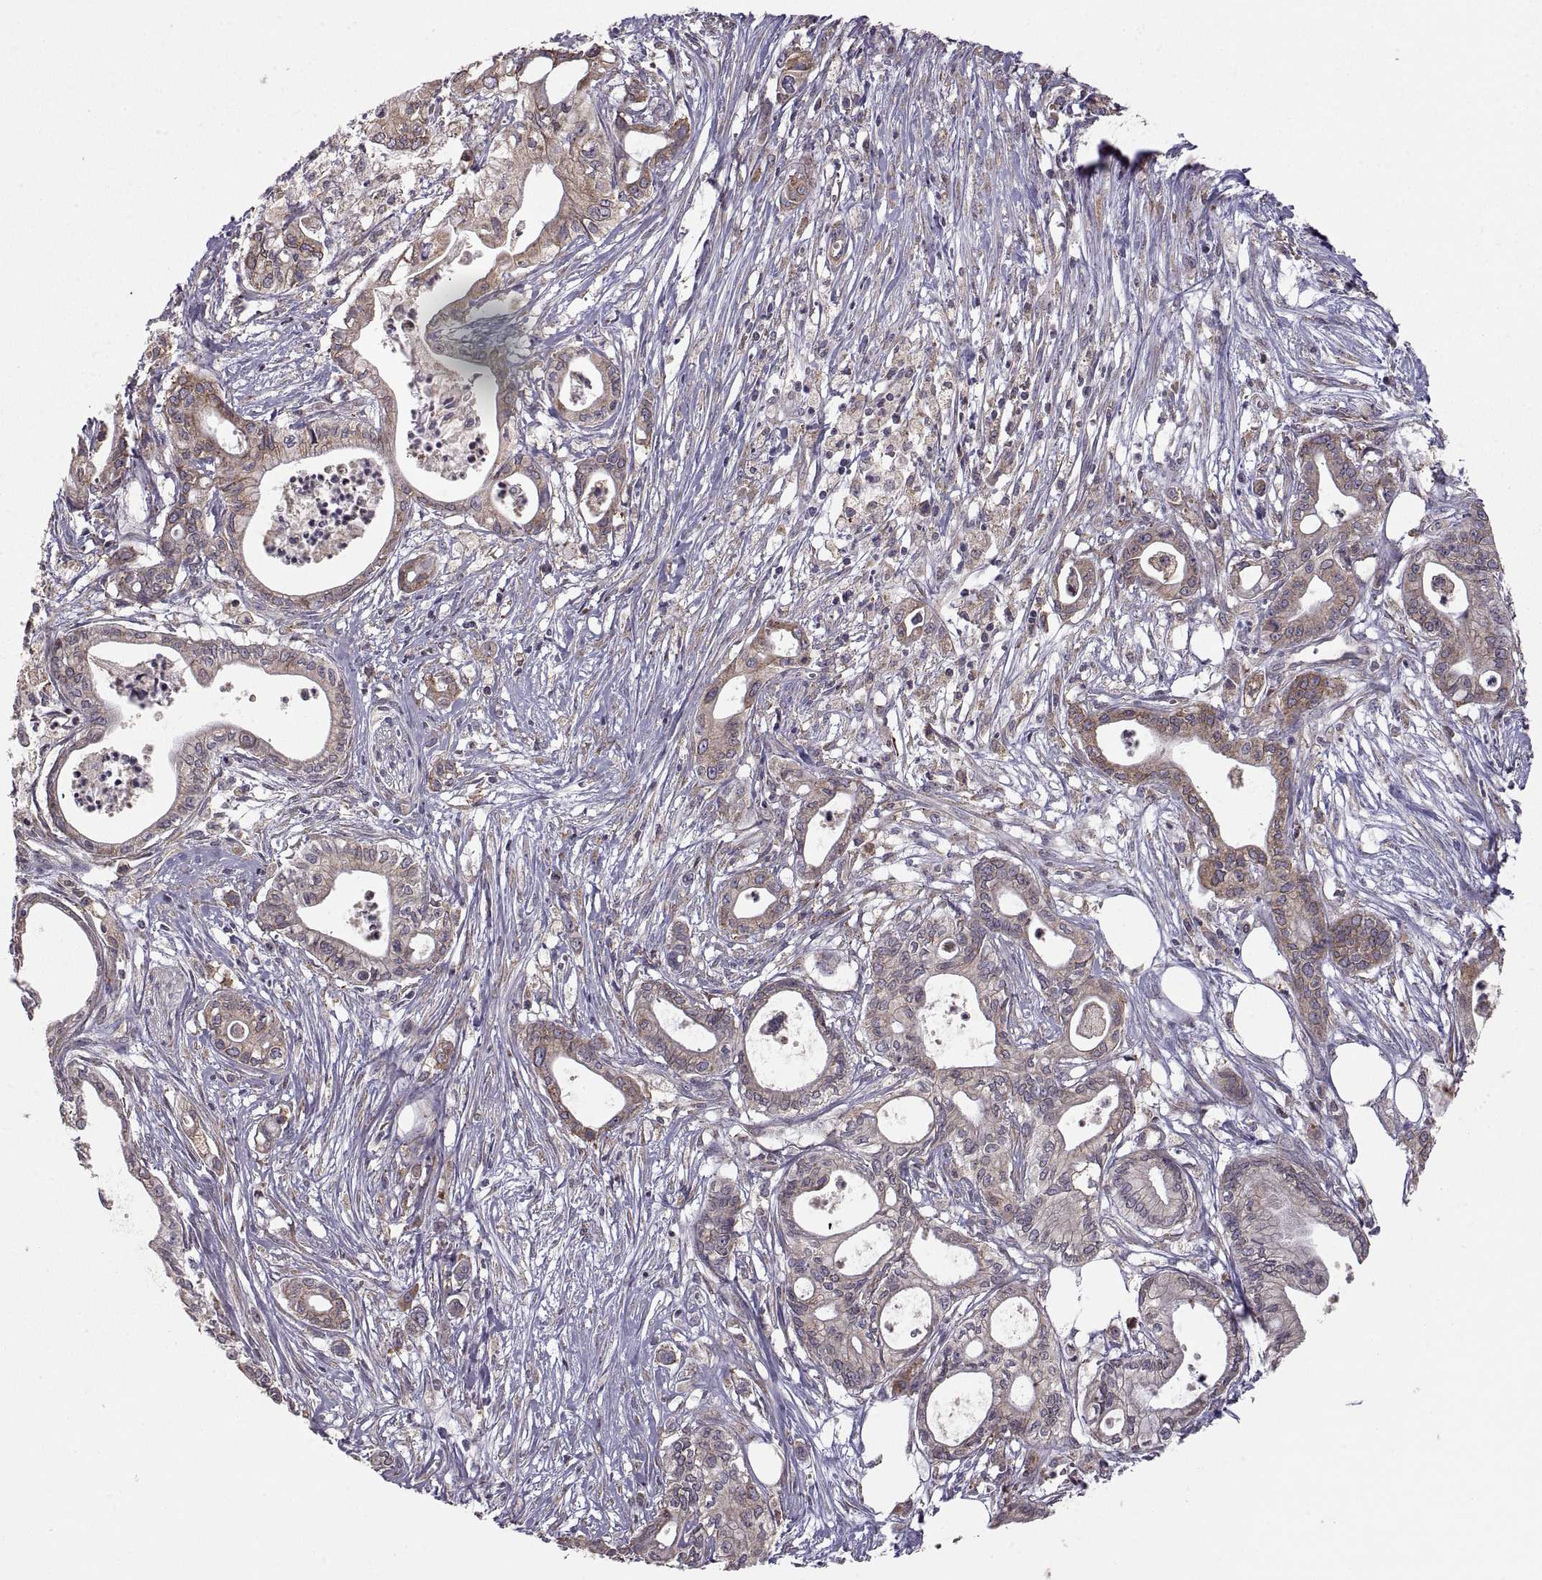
{"staining": {"intensity": "moderate", "quantity": "<25%", "location": "cytoplasmic/membranous"}, "tissue": "pancreatic cancer", "cell_type": "Tumor cells", "image_type": "cancer", "snomed": [{"axis": "morphology", "description": "Adenocarcinoma, NOS"}, {"axis": "topography", "description": "Pancreas"}], "caption": "Pancreatic cancer (adenocarcinoma) tissue exhibits moderate cytoplasmic/membranous expression in approximately <25% of tumor cells, visualized by immunohistochemistry.", "gene": "PDIA3", "patient": {"sex": "male", "age": 71}}